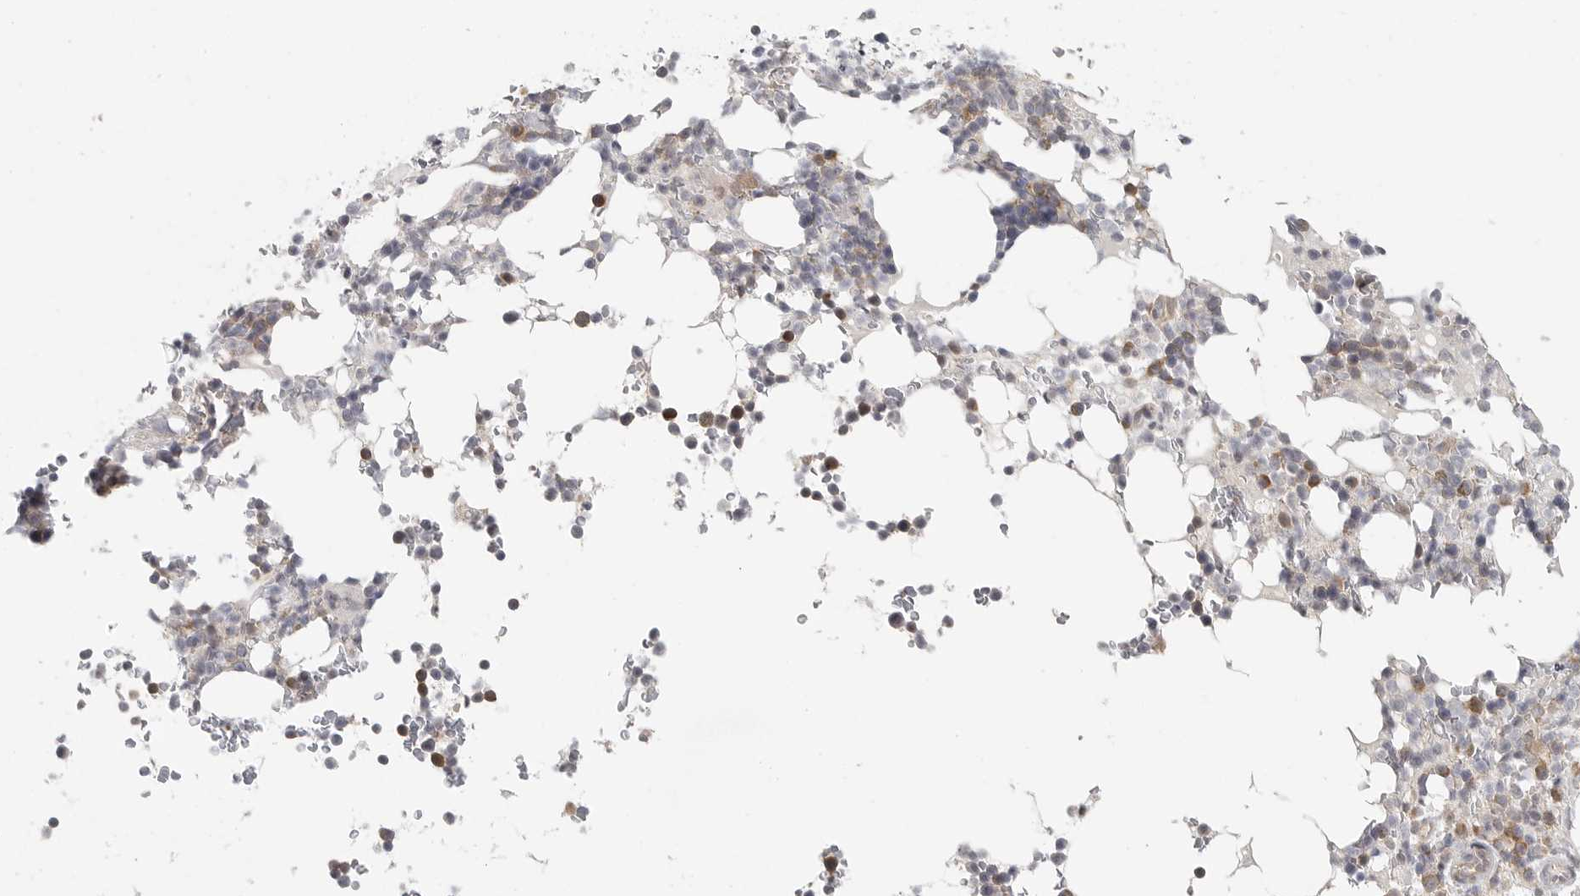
{"staining": {"intensity": "moderate", "quantity": "<25%", "location": "cytoplasmic/membranous"}, "tissue": "bone marrow", "cell_type": "Hematopoietic cells", "image_type": "normal", "snomed": [{"axis": "morphology", "description": "Normal tissue, NOS"}, {"axis": "topography", "description": "Bone marrow"}], "caption": "Unremarkable bone marrow was stained to show a protein in brown. There is low levels of moderate cytoplasmic/membranous expression in approximately <25% of hematopoietic cells. (DAB (3,3'-diaminobenzidine) = brown stain, brightfield microscopy at high magnification).", "gene": "HDAC6", "patient": {"sex": "male", "age": 58}}